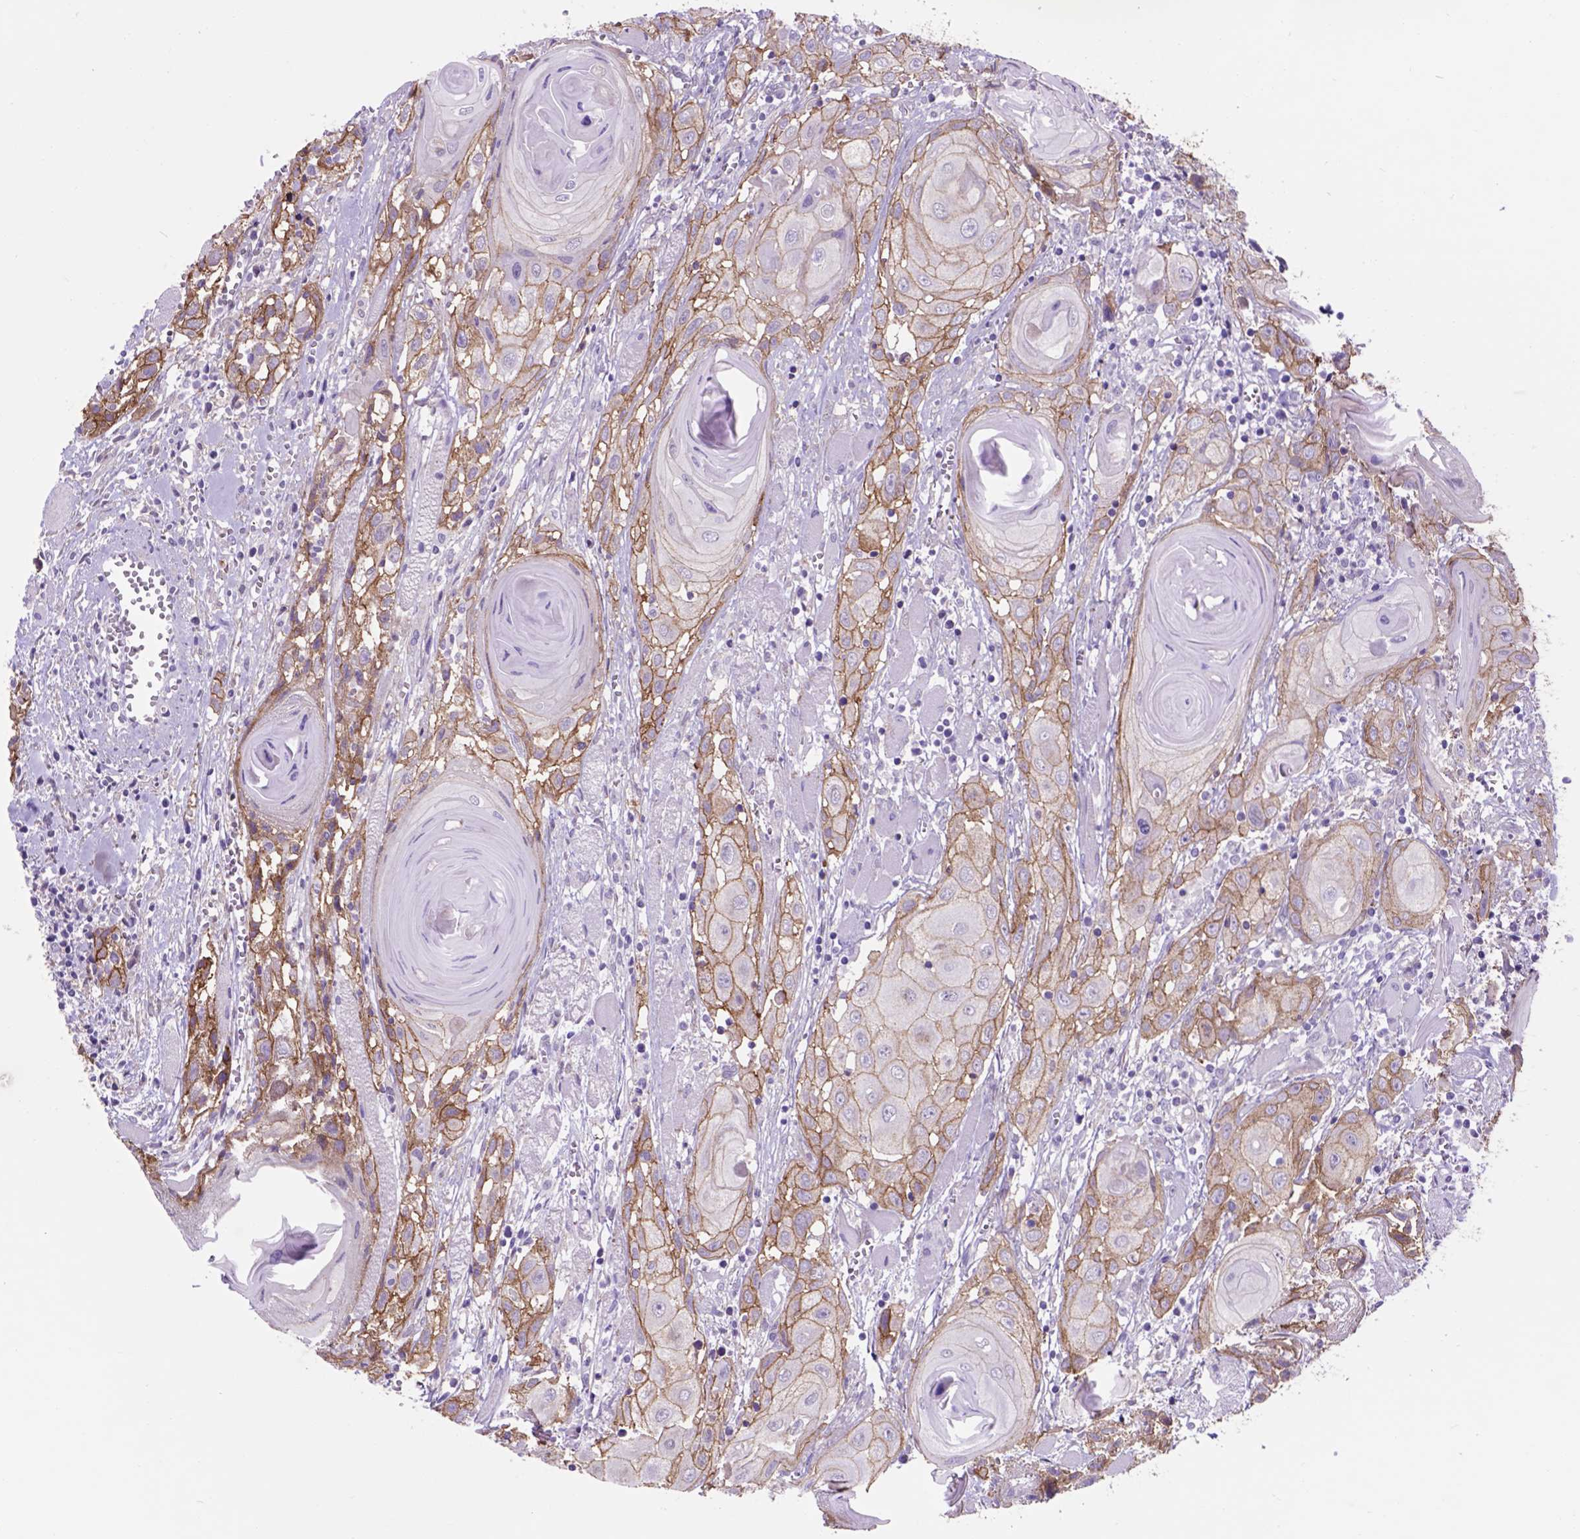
{"staining": {"intensity": "moderate", "quantity": ">75%", "location": "cytoplasmic/membranous"}, "tissue": "head and neck cancer", "cell_type": "Tumor cells", "image_type": "cancer", "snomed": [{"axis": "morphology", "description": "Squamous cell carcinoma, NOS"}, {"axis": "topography", "description": "Head-Neck"}], "caption": "The histopathology image demonstrates a brown stain indicating the presence of a protein in the cytoplasmic/membranous of tumor cells in head and neck cancer (squamous cell carcinoma).", "gene": "EGFR", "patient": {"sex": "female", "age": 80}}